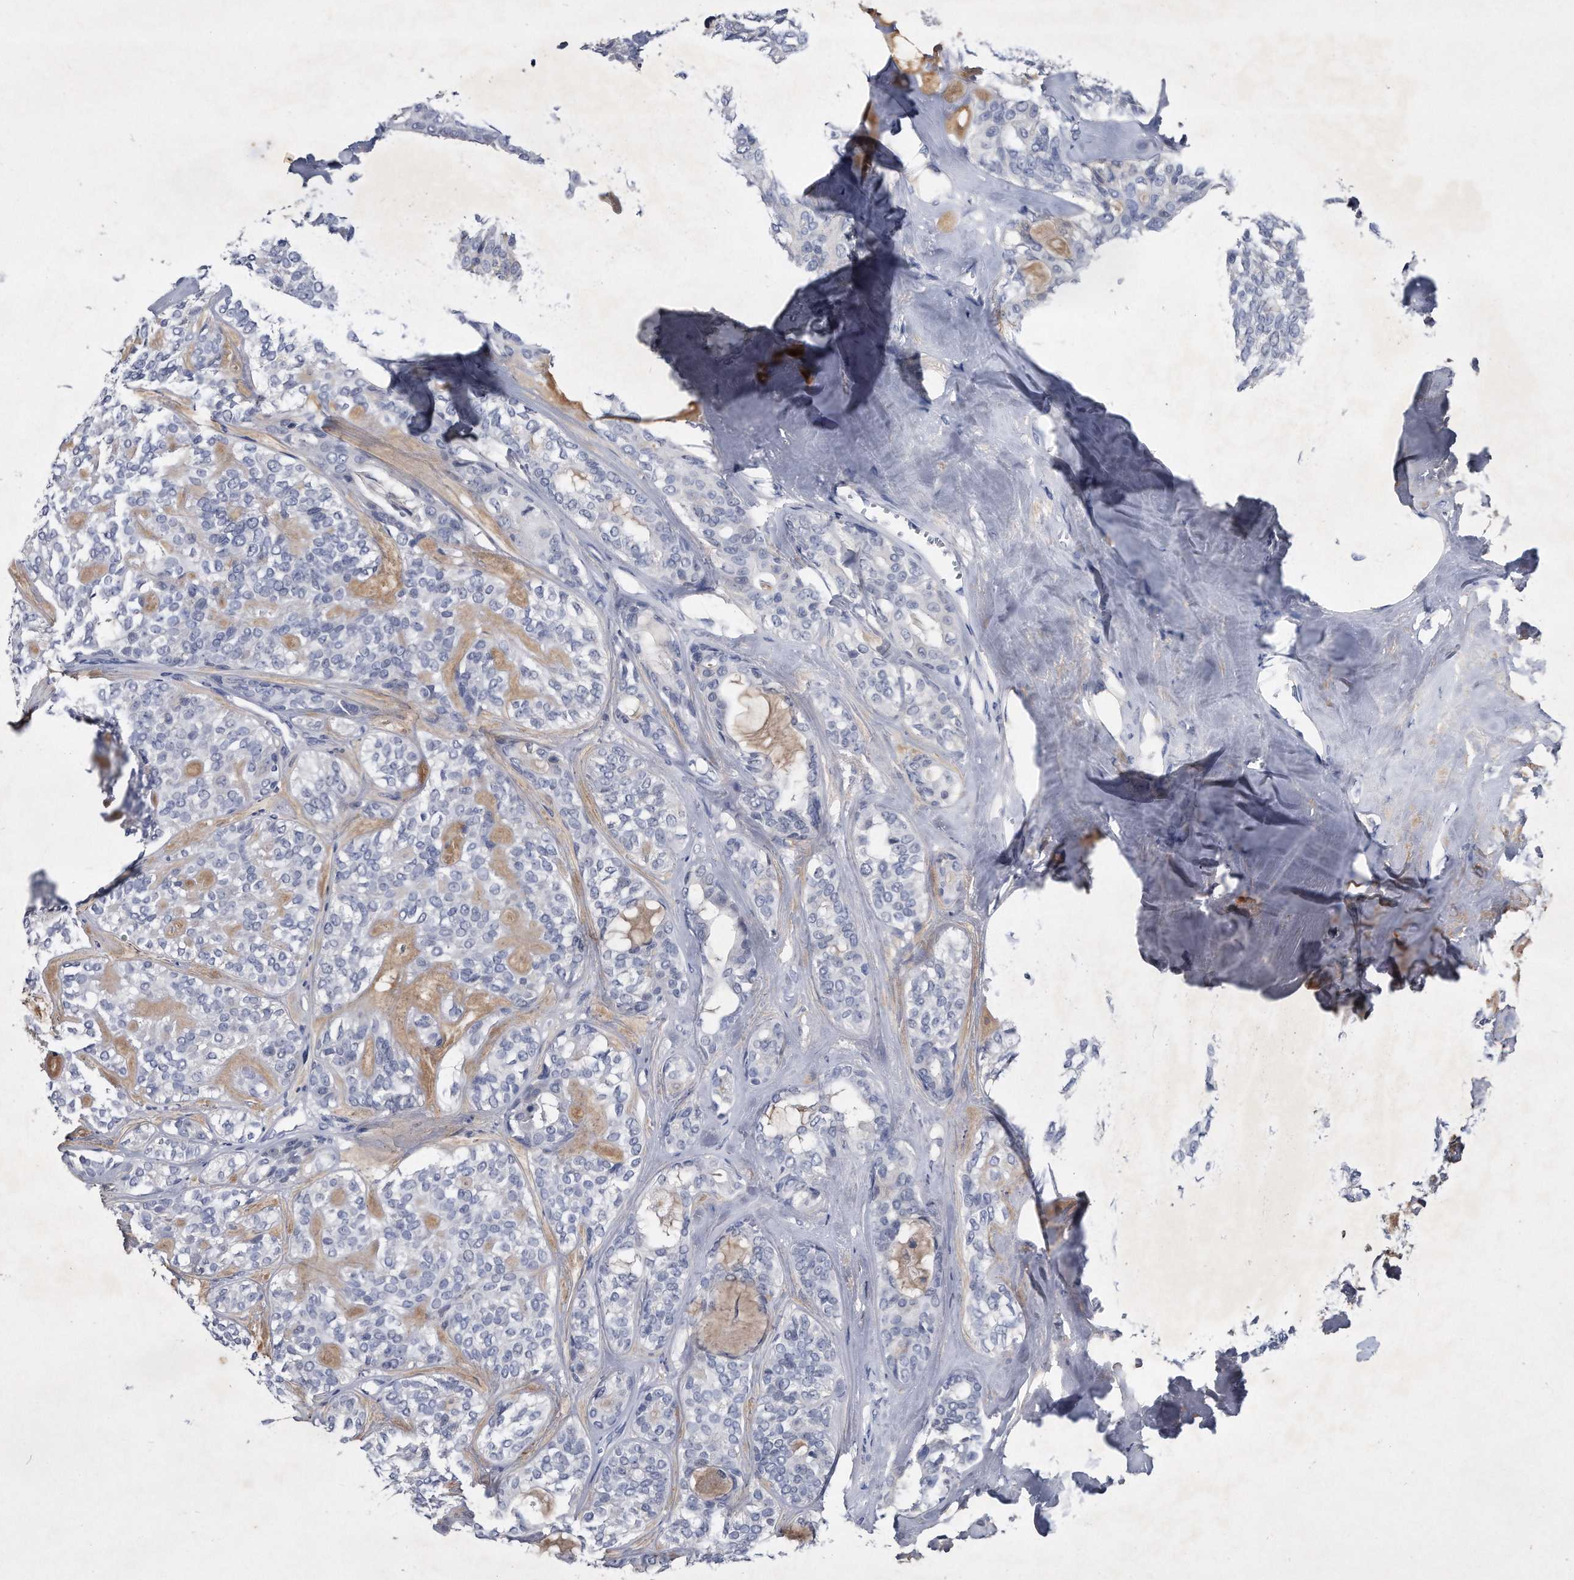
{"staining": {"intensity": "negative", "quantity": "none", "location": "none"}, "tissue": "head and neck cancer", "cell_type": "Tumor cells", "image_type": "cancer", "snomed": [{"axis": "morphology", "description": "Adenocarcinoma, NOS"}, {"axis": "topography", "description": "Head-Neck"}], "caption": "IHC micrograph of neoplastic tissue: adenocarcinoma (head and neck) stained with DAB (3,3'-diaminobenzidine) displays no significant protein expression in tumor cells.", "gene": "ASNS", "patient": {"sex": "male", "age": 66}}